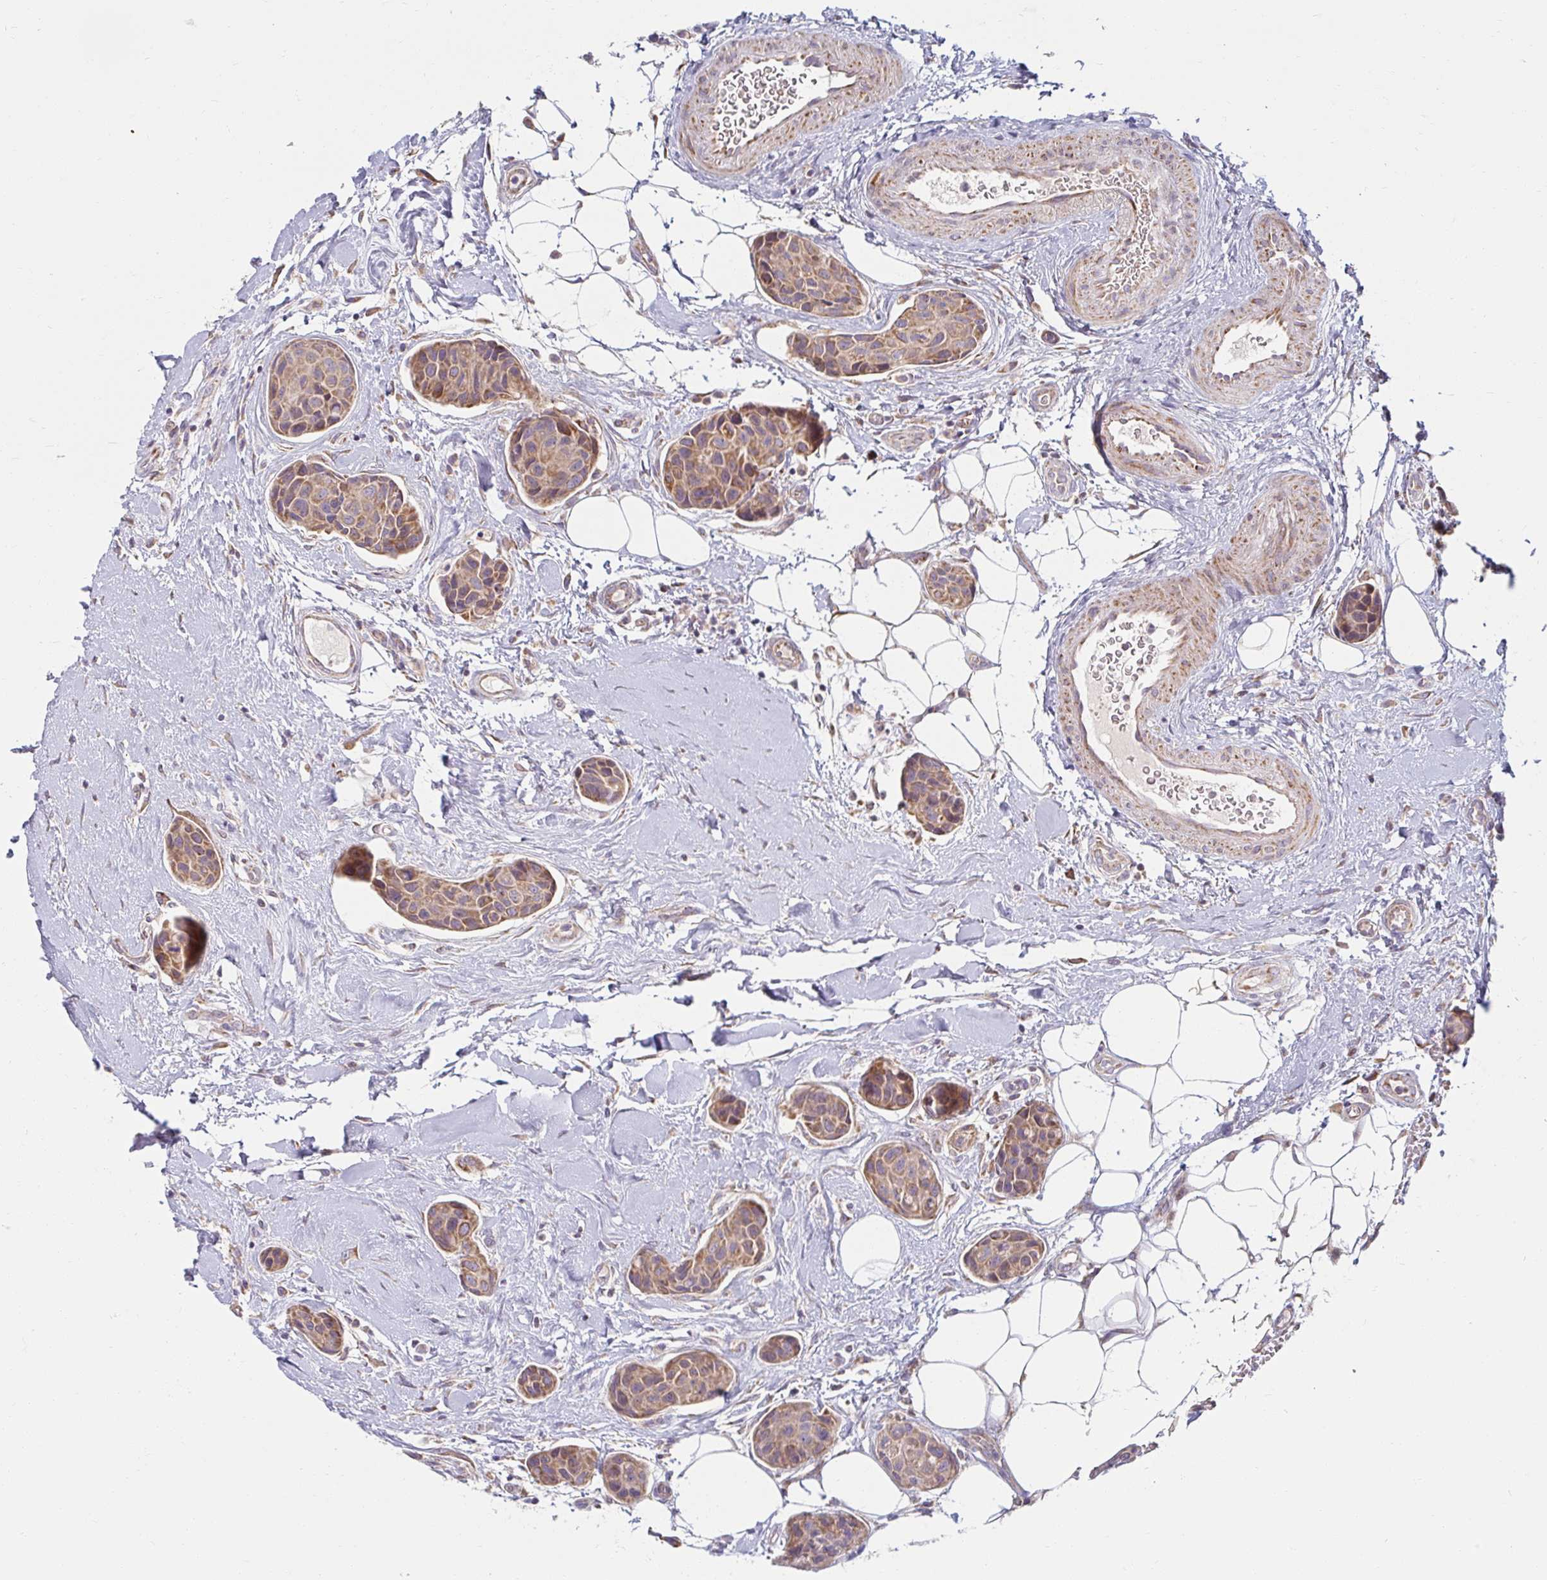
{"staining": {"intensity": "moderate", "quantity": ">75%", "location": "cytoplasmic/membranous"}, "tissue": "breast cancer", "cell_type": "Tumor cells", "image_type": "cancer", "snomed": [{"axis": "morphology", "description": "Duct carcinoma"}, {"axis": "topography", "description": "Breast"}, {"axis": "topography", "description": "Lymph node"}], "caption": "About >75% of tumor cells in infiltrating ductal carcinoma (breast) demonstrate moderate cytoplasmic/membranous protein expression as visualized by brown immunohistochemical staining.", "gene": "SKP2", "patient": {"sex": "female", "age": 80}}